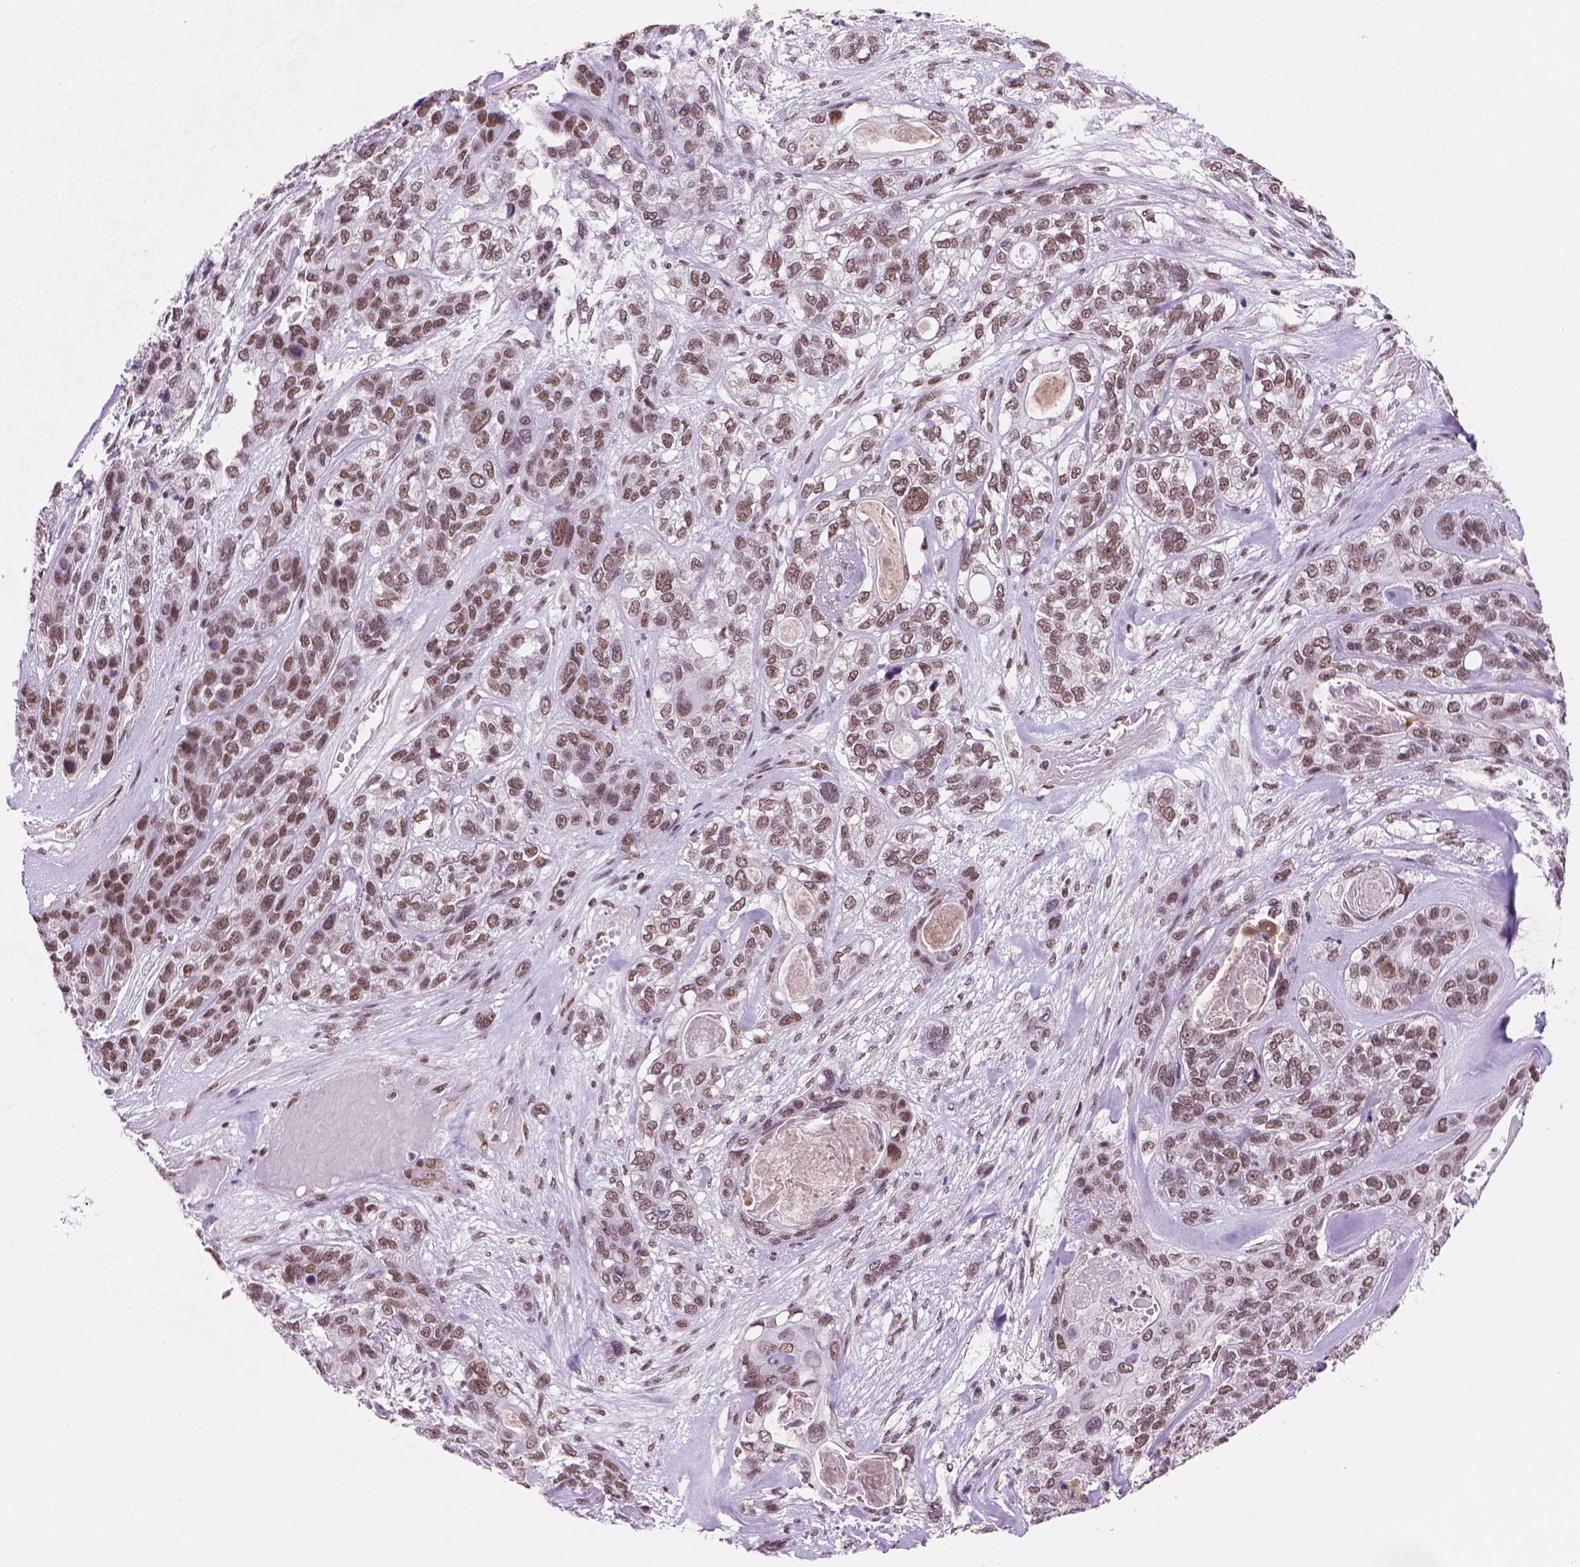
{"staining": {"intensity": "moderate", "quantity": ">75%", "location": "nuclear"}, "tissue": "lung cancer", "cell_type": "Tumor cells", "image_type": "cancer", "snomed": [{"axis": "morphology", "description": "Squamous cell carcinoma, NOS"}, {"axis": "topography", "description": "Lung"}], "caption": "Squamous cell carcinoma (lung) stained with a brown dye demonstrates moderate nuclear positive positivity in approximately >75% of tumor cells.", "gene": "RPA4", "patient": {"sex": "female", "age": 70}}